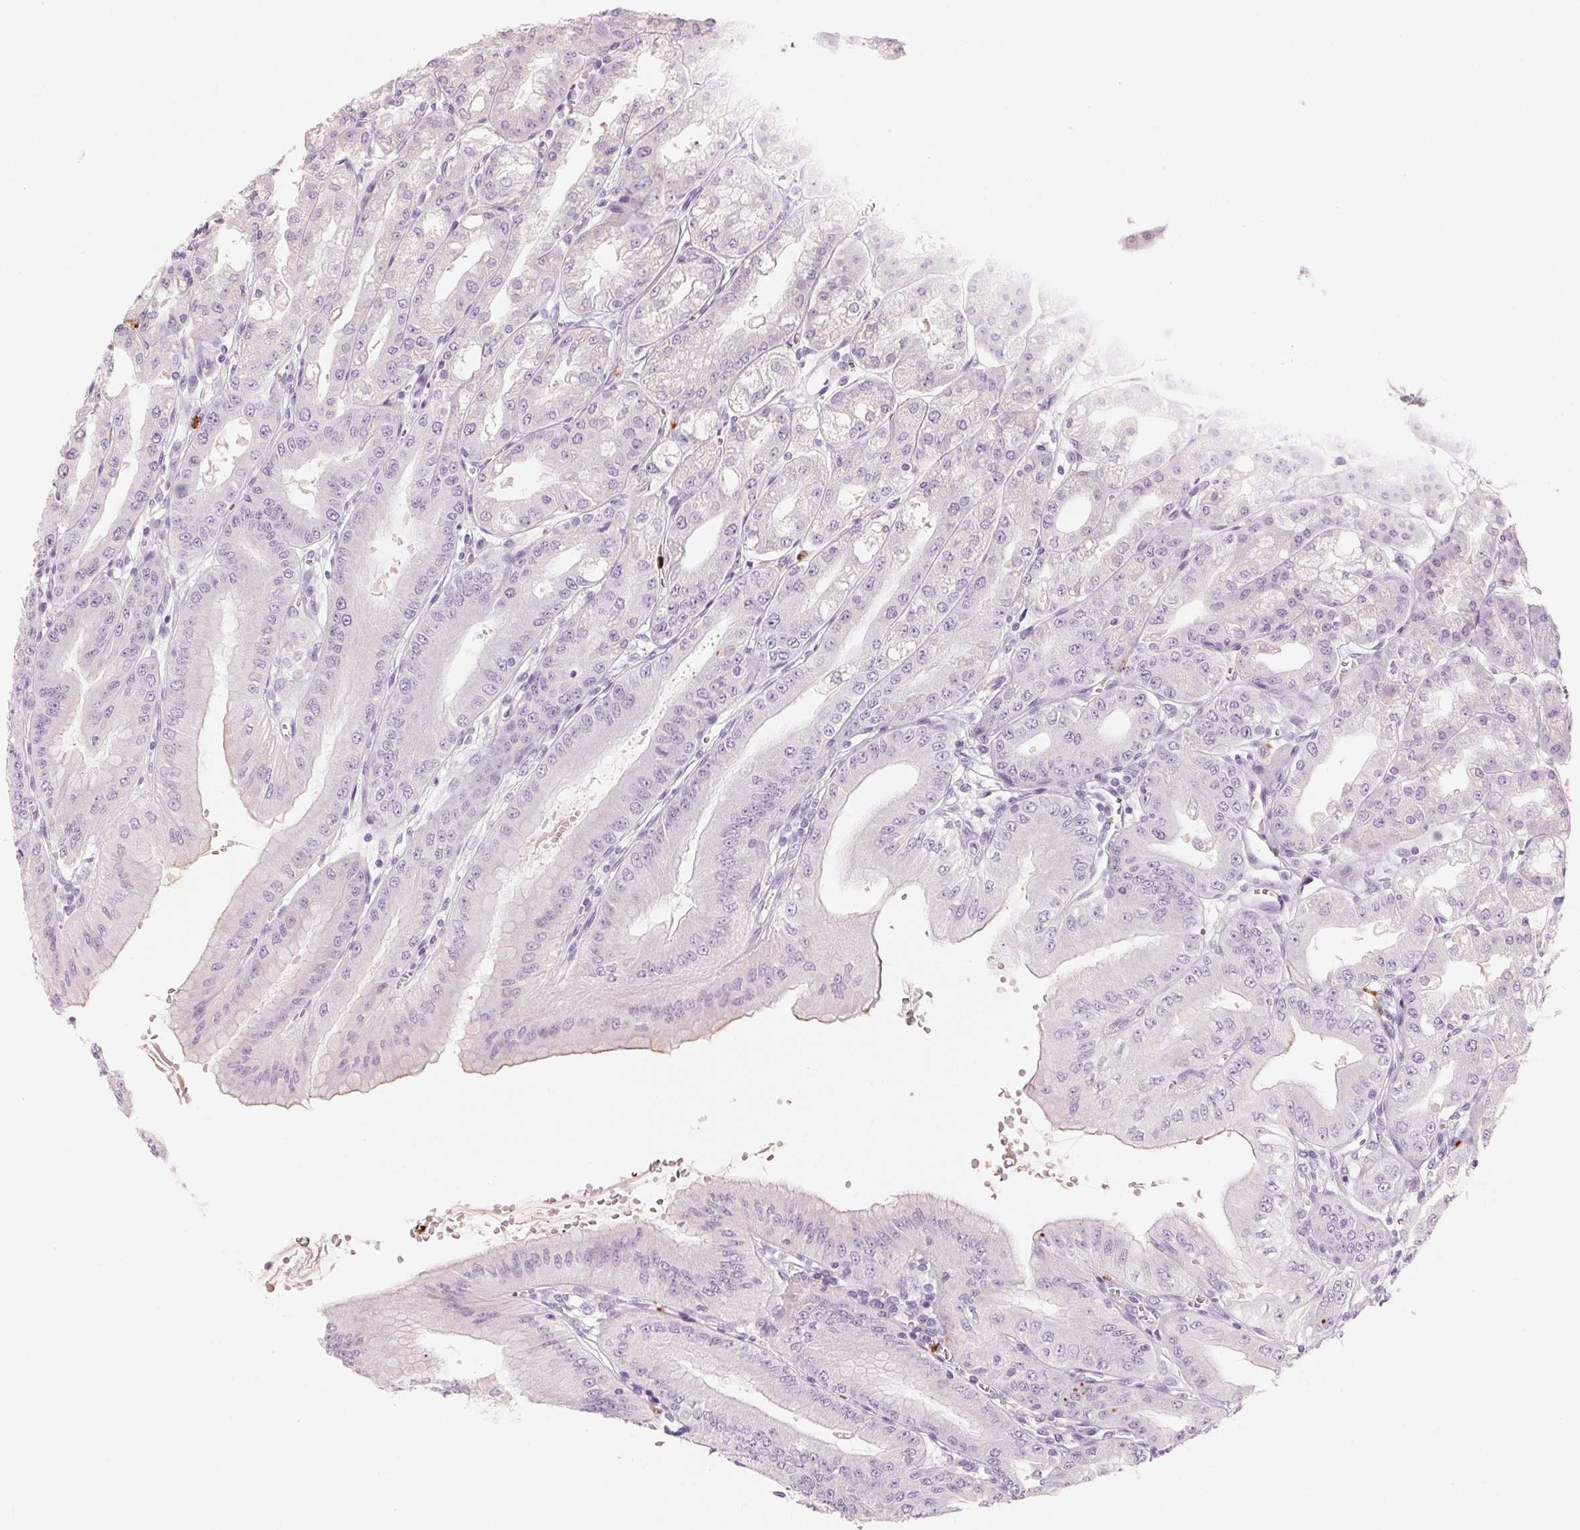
{"staining": {"intensity": "negative", "quantity": "none", "location": "none"}, "tissue": "stomach", "cell_type": "Glandular cells", "image_type": "normal", "snomed": [{"axis": "morphology", "description": "Normal tissue, NOS"}, {"axis": "topography", "description": "Stomach, lower"}], "caption": "High magnification brightfield microscopy of unremarkable stomach stained with DAB (3,3'-diaminobenzidine) (brown) and counterstained with hematoxylin (blue): glandular cells show no significant expression.", "gene": "KLK7", "patient": {"sex": "male", "age": 71}}